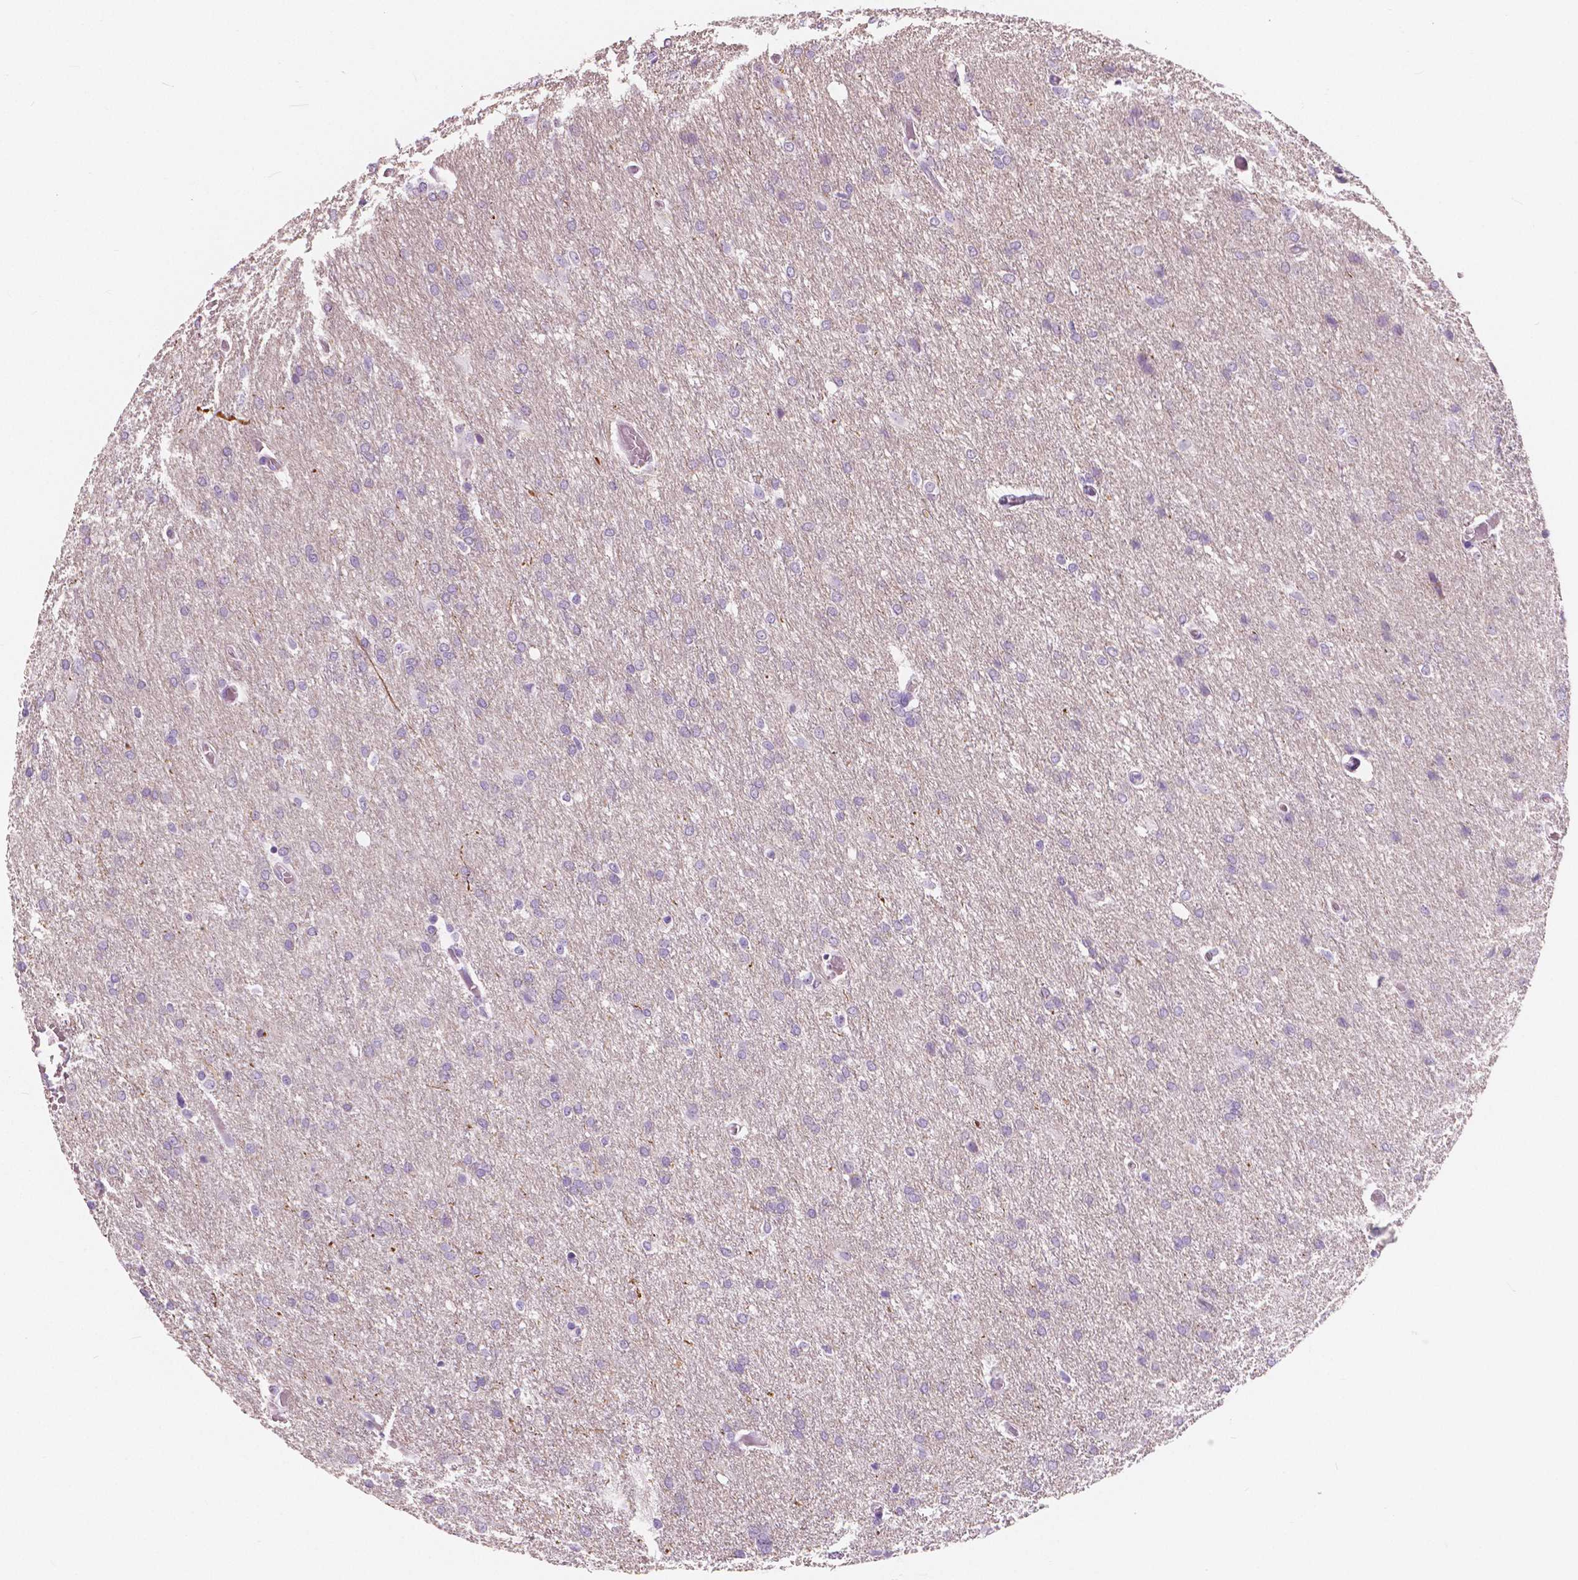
{"staining": {"intensity": "negative", "quantity": "none", "location": "none"}, "tissue": "glioma", "cell_type": "Tumor cells", "image_type": "cancer", "snomed": [{"axis": "morphology", "description": "Glioma, malignant, High grade"}, {"axis": "topography", "description": "Brain"}], "caption": "Tumor cells show no significant positivity in high-grade glioma (malignant). (DAB IHC with hematoxylin counter stain).", "gene": "A4GNT", "patient": {"sex": "male", "age": 68}}